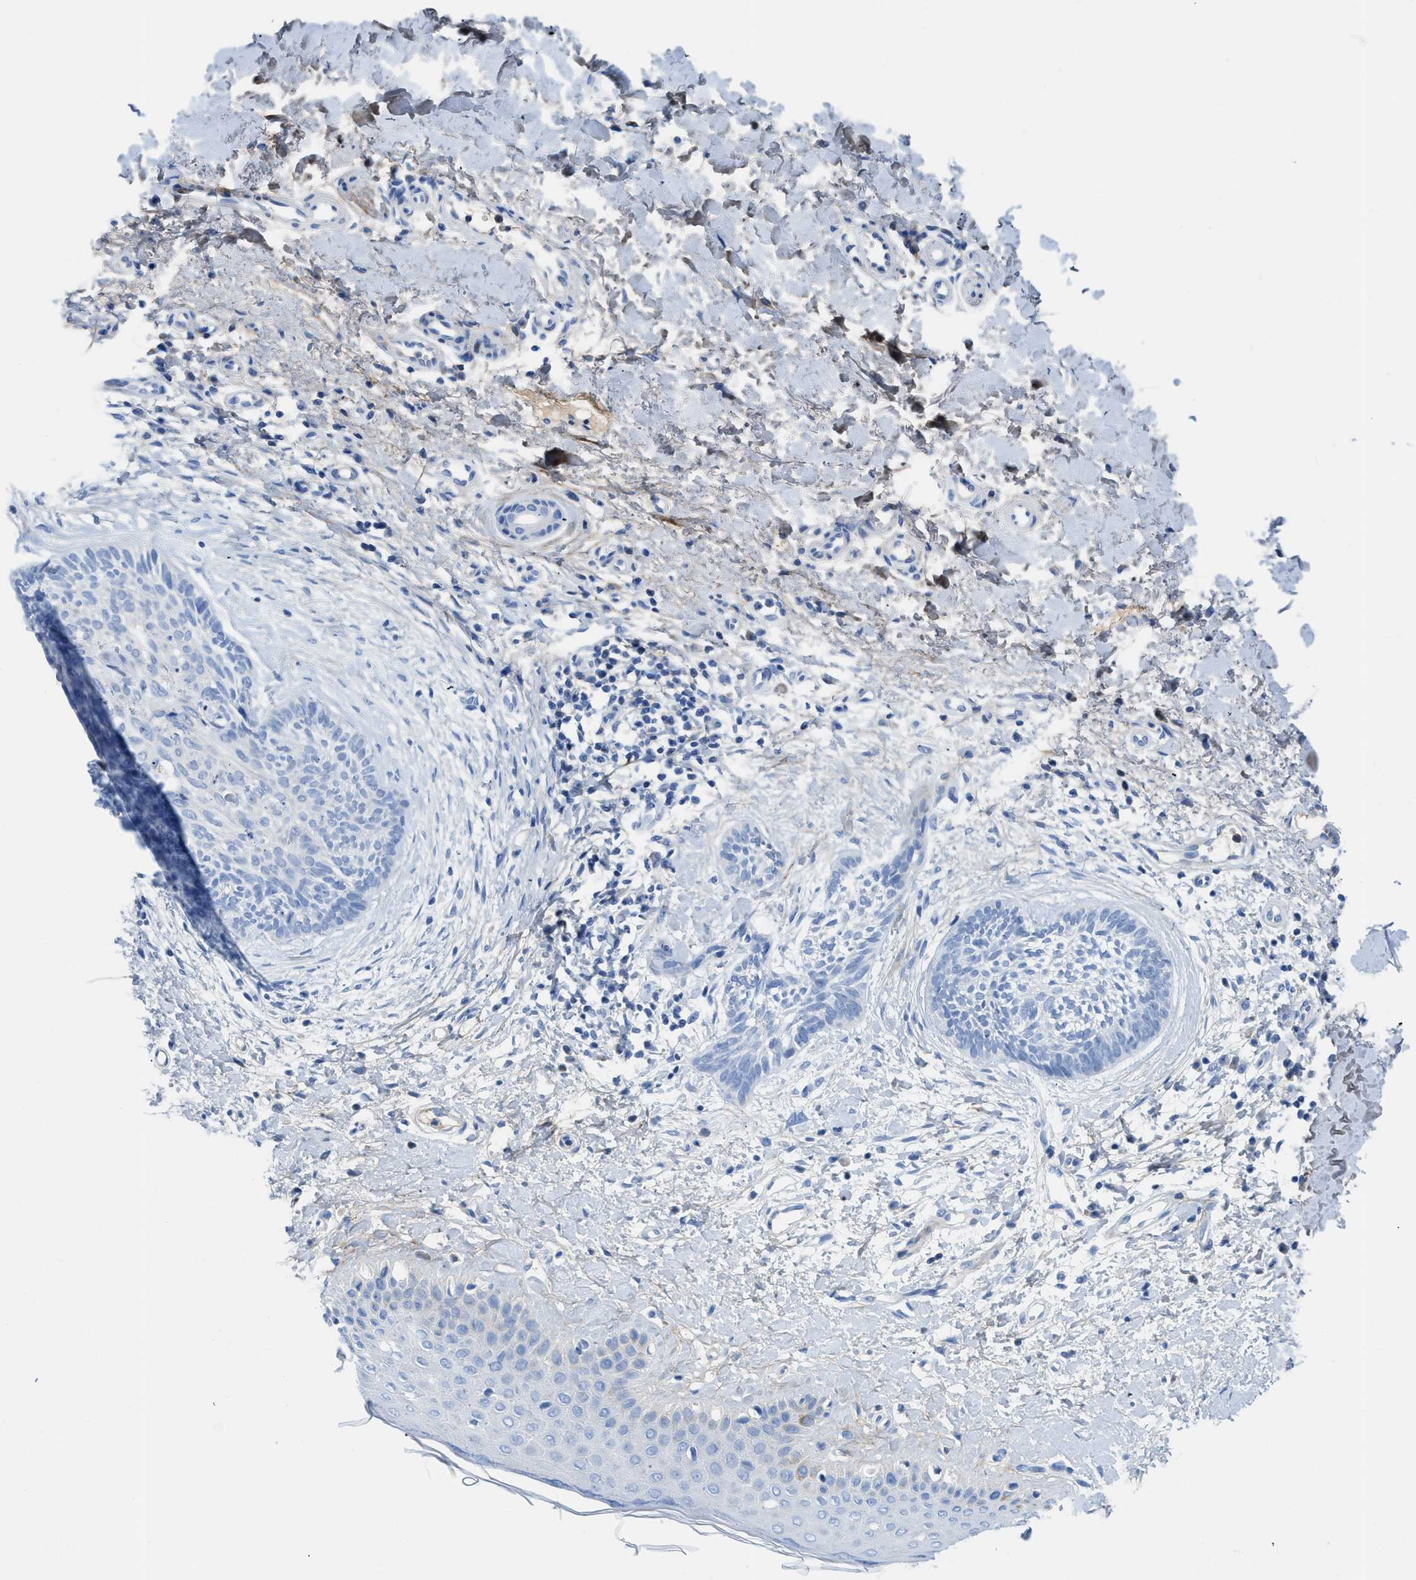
{"staining": {"intensity": "negative", "quantity": "none", "location": "none"}, "tissue": "skin cancer", "cell_type": "Tumor cells", "image_type": "cancer", "snomed": [{"axis": "morphology", "description": "Normal tissue, NOS"}, {"axis": "morphology", "description": "Basal cell carcinoma"}, {"axis": "topography", "description": "Skin"}], "caption": "Human skin basal cell carcinoma stained for a protein using immunohistochemistry (IHC) exhibits no positivity in tumor cells.", "gene": "COL3A1", "patient": {"sex": "male", "age": 71}}